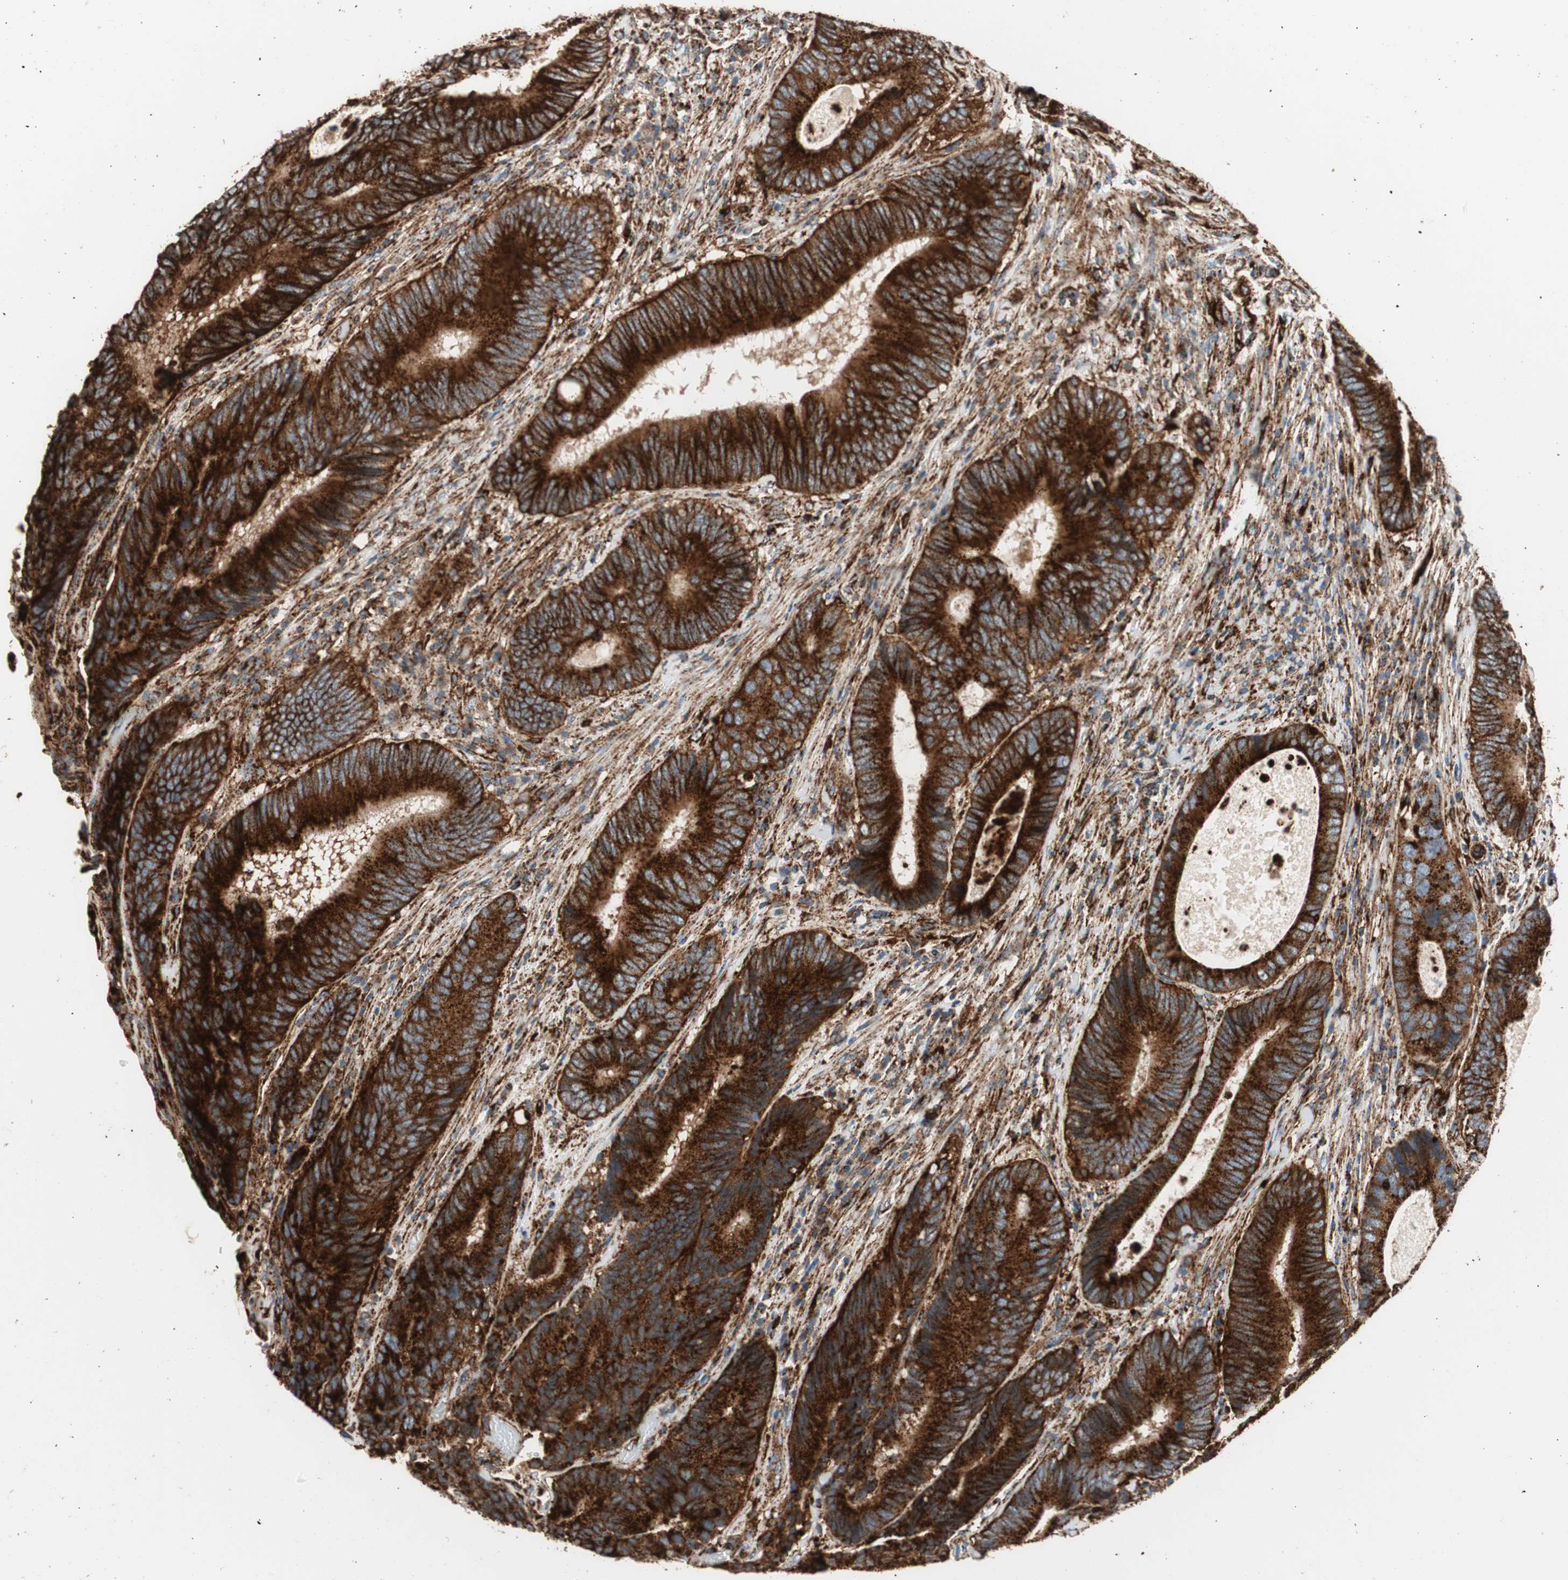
{"staining": {"intensity": "strong", "quantity": ">75%", "location": "cytoplasmic/membranous"}, "tissue": "colorectal cancer", "cell_type": "Tumor cells", "image_type": "cancer", "snomed": [{"axis": "morphology", "description": "Adenocarcinoma, NOS"}, {"axis": "topography", "description": "Colon"}], "caption": "This histopathology image exhibits immunohistochemistry (IHC) staining of human colorectal adenocarcinoma, with high strong cytoplasmic/membranous expression in approximately >75% of tumor cells.", "gene": "LAMP1", "patient": {"sex": "female", "age": 78}}